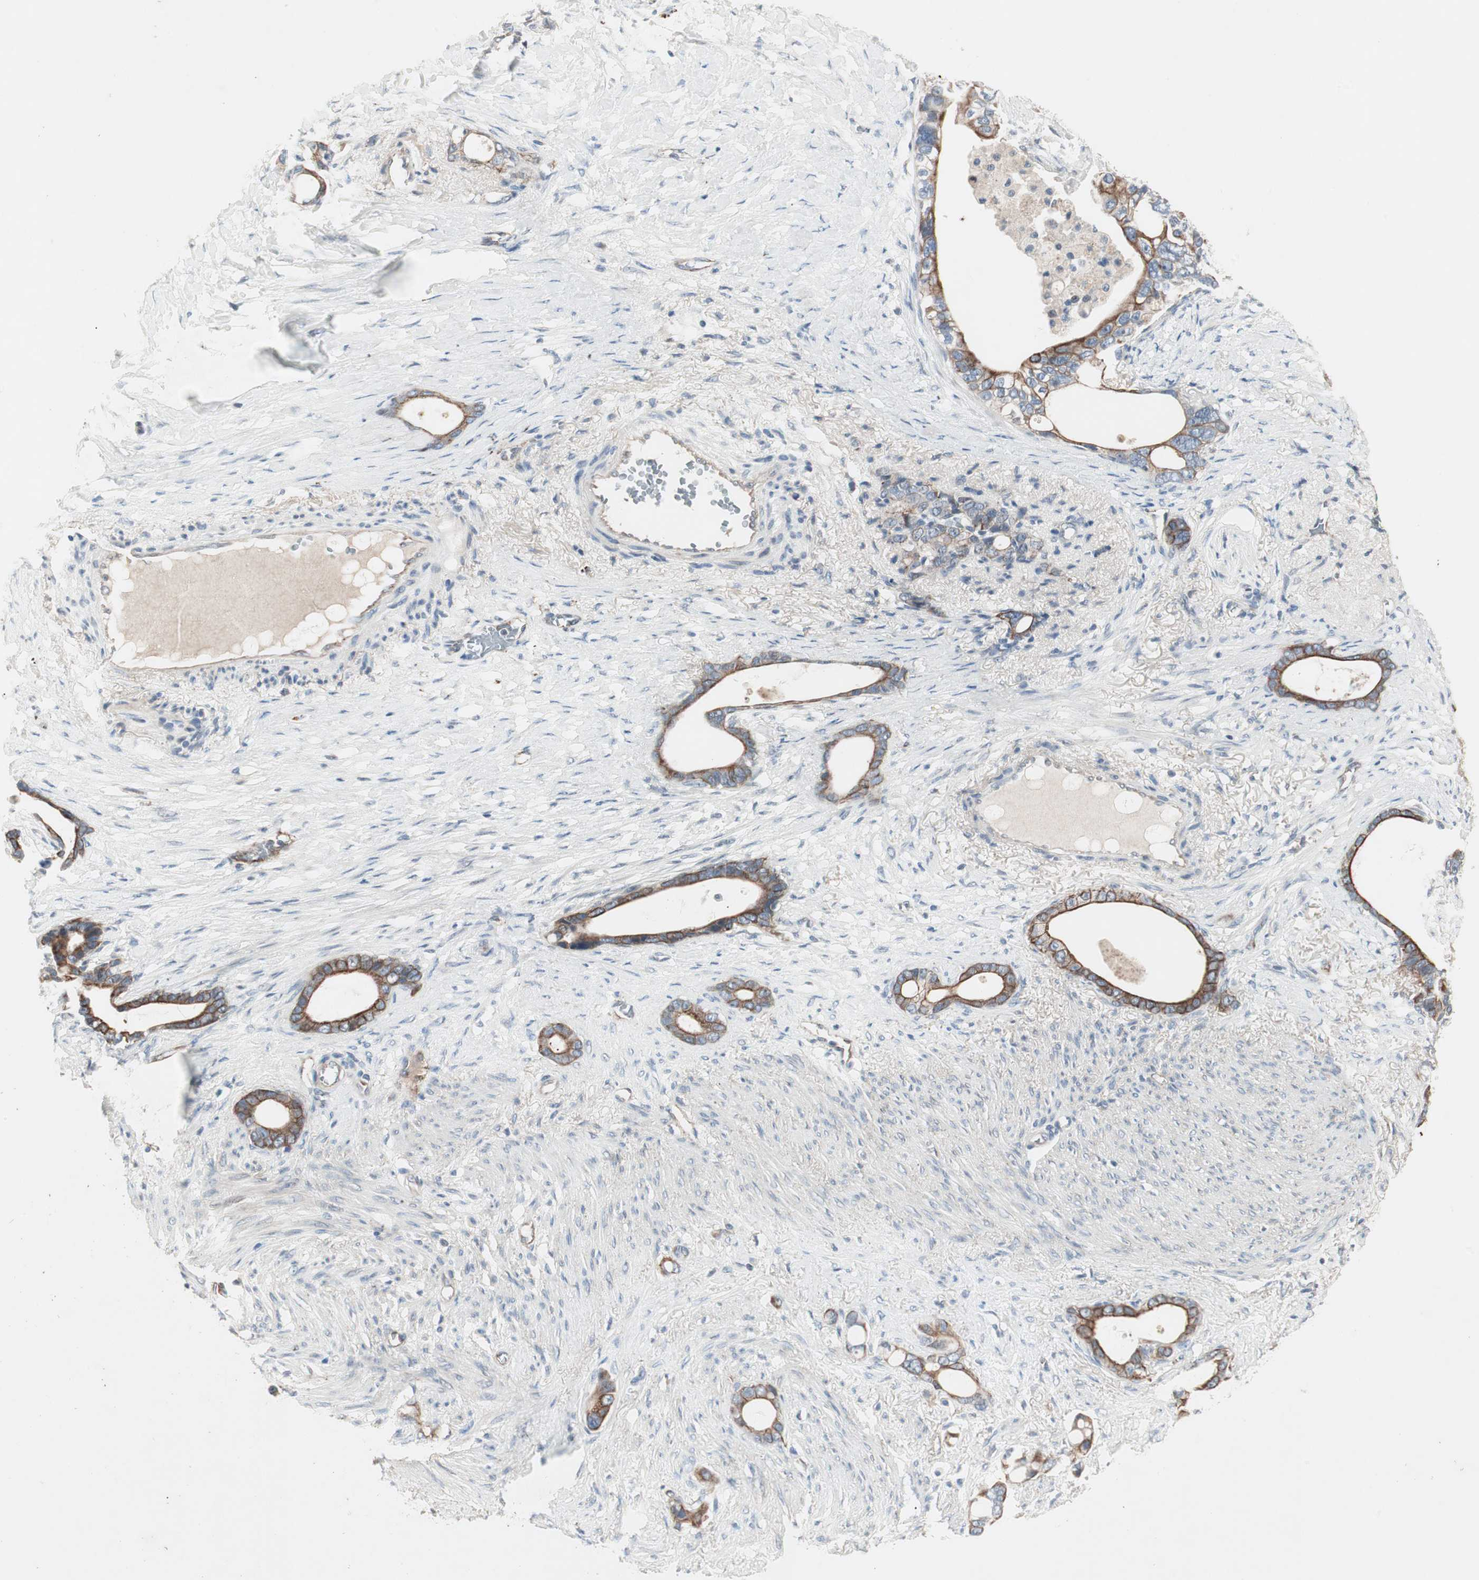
{"staining": {"intensity": "strong", "quantity": ">75%", "location": "cytoplasmic/membranous"}, "tissue": "stomach cancer", "cell_type": "Tumor cells", "image_type": "cancer", "snomed": [{"axis": "morphology", "description": "Adenocarcinoma, NOS"}, {"axis": "topography", "description": "Stomach"}], "caption": "Tumor cells exhibit high levels of strong cytoplasmic/membranous expression in approximately >75% of cells in human adenocarcinoma (stomach).", "gene": "FGFR4", "patient": {"sex": "female", "age": 75}}